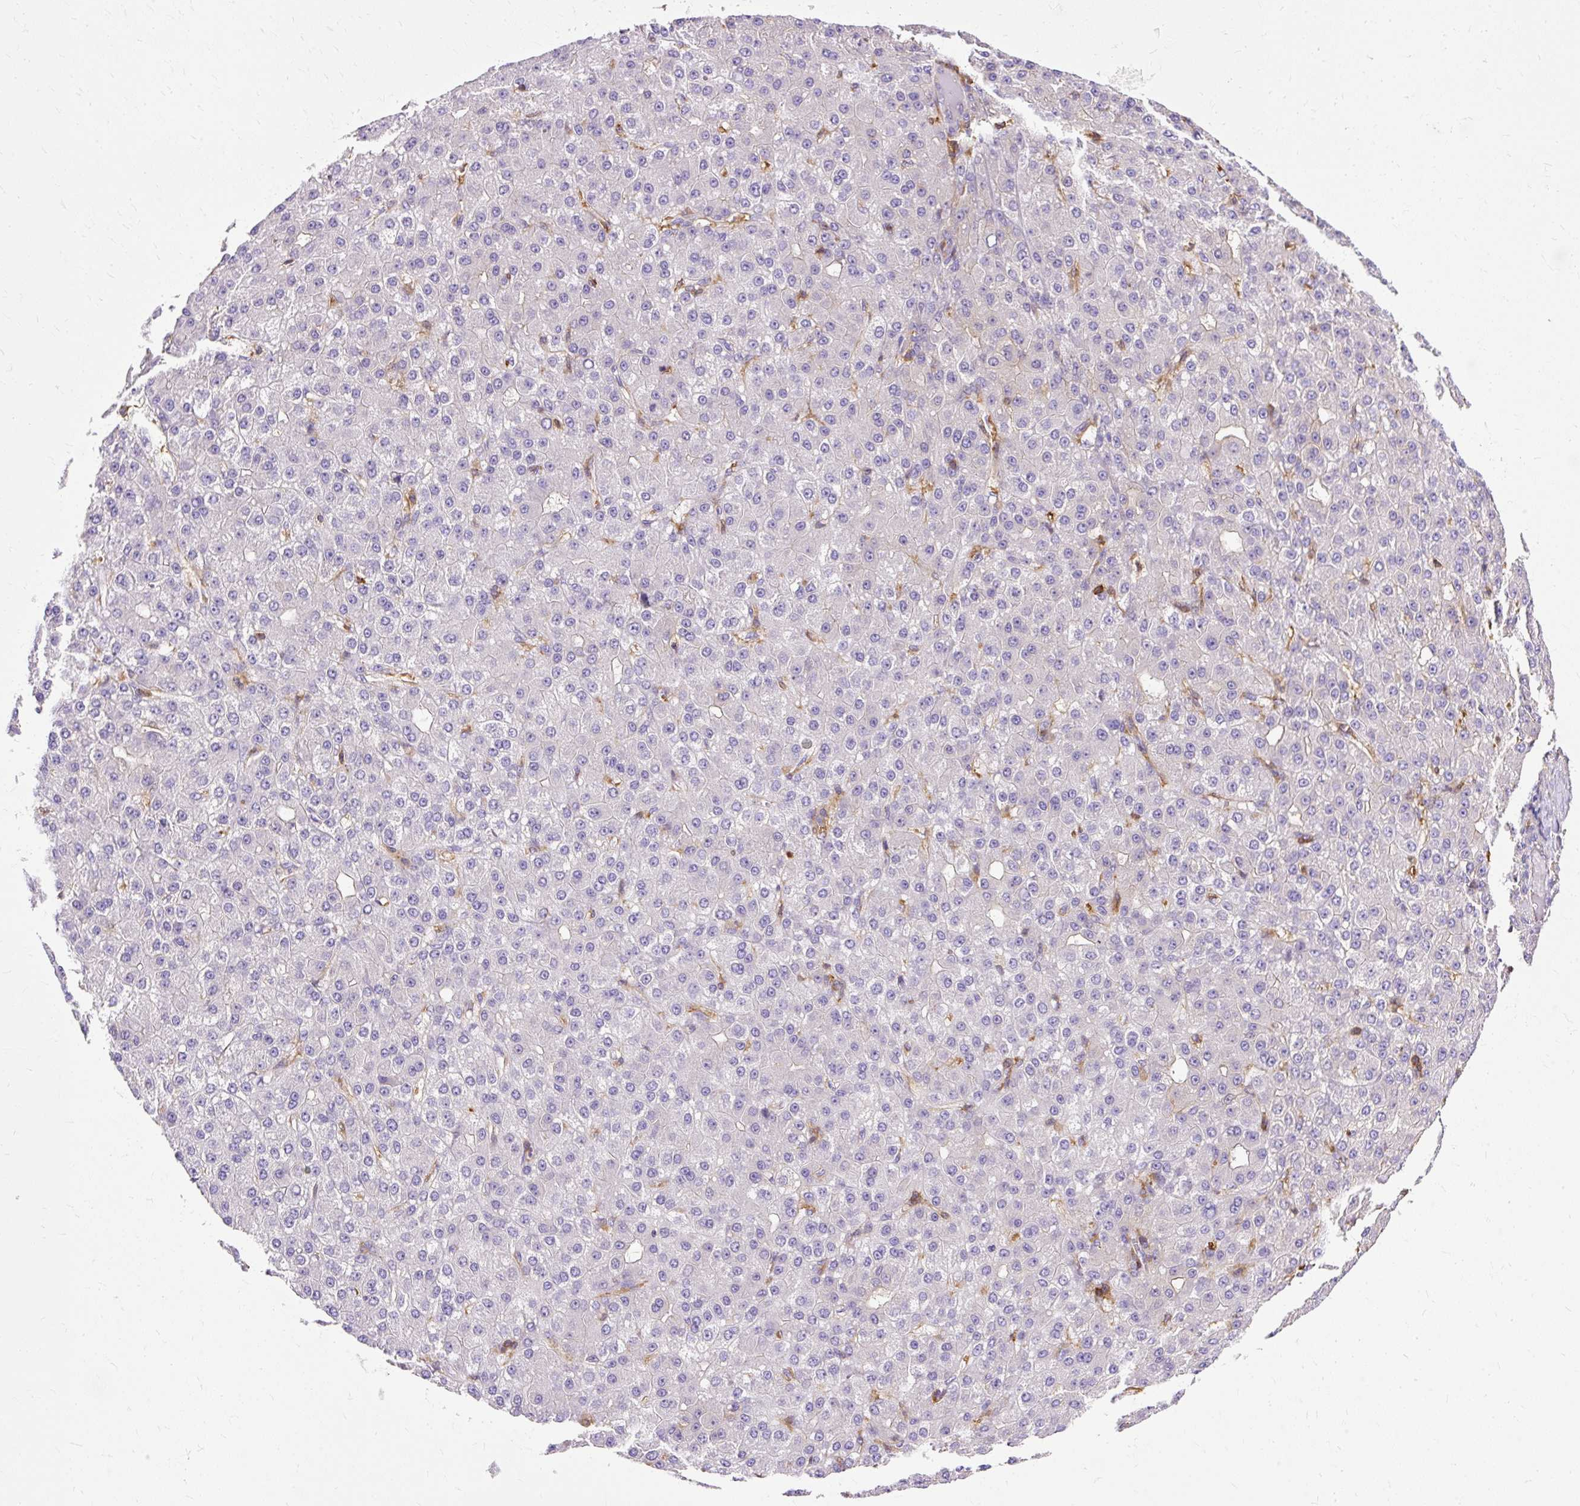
{"staining": {"intensity": "negative", "quantity": "none", "location": "none"}, "tissue": "liver cancer", "cell_type": "Tumor cells", "image_type": "cancer", "snomed": [{"axis": "morphology", "description": "Carcinoma, Hepatocellular, NOS"}, {"axis": "topography", "description": "Liver"}], "caption": "A micrograph of human liver hepatocellular carcinoma is negative for staining in tumor cells.", "gene": "TWF2", "patient": {"sex": "male", "age": 67}}